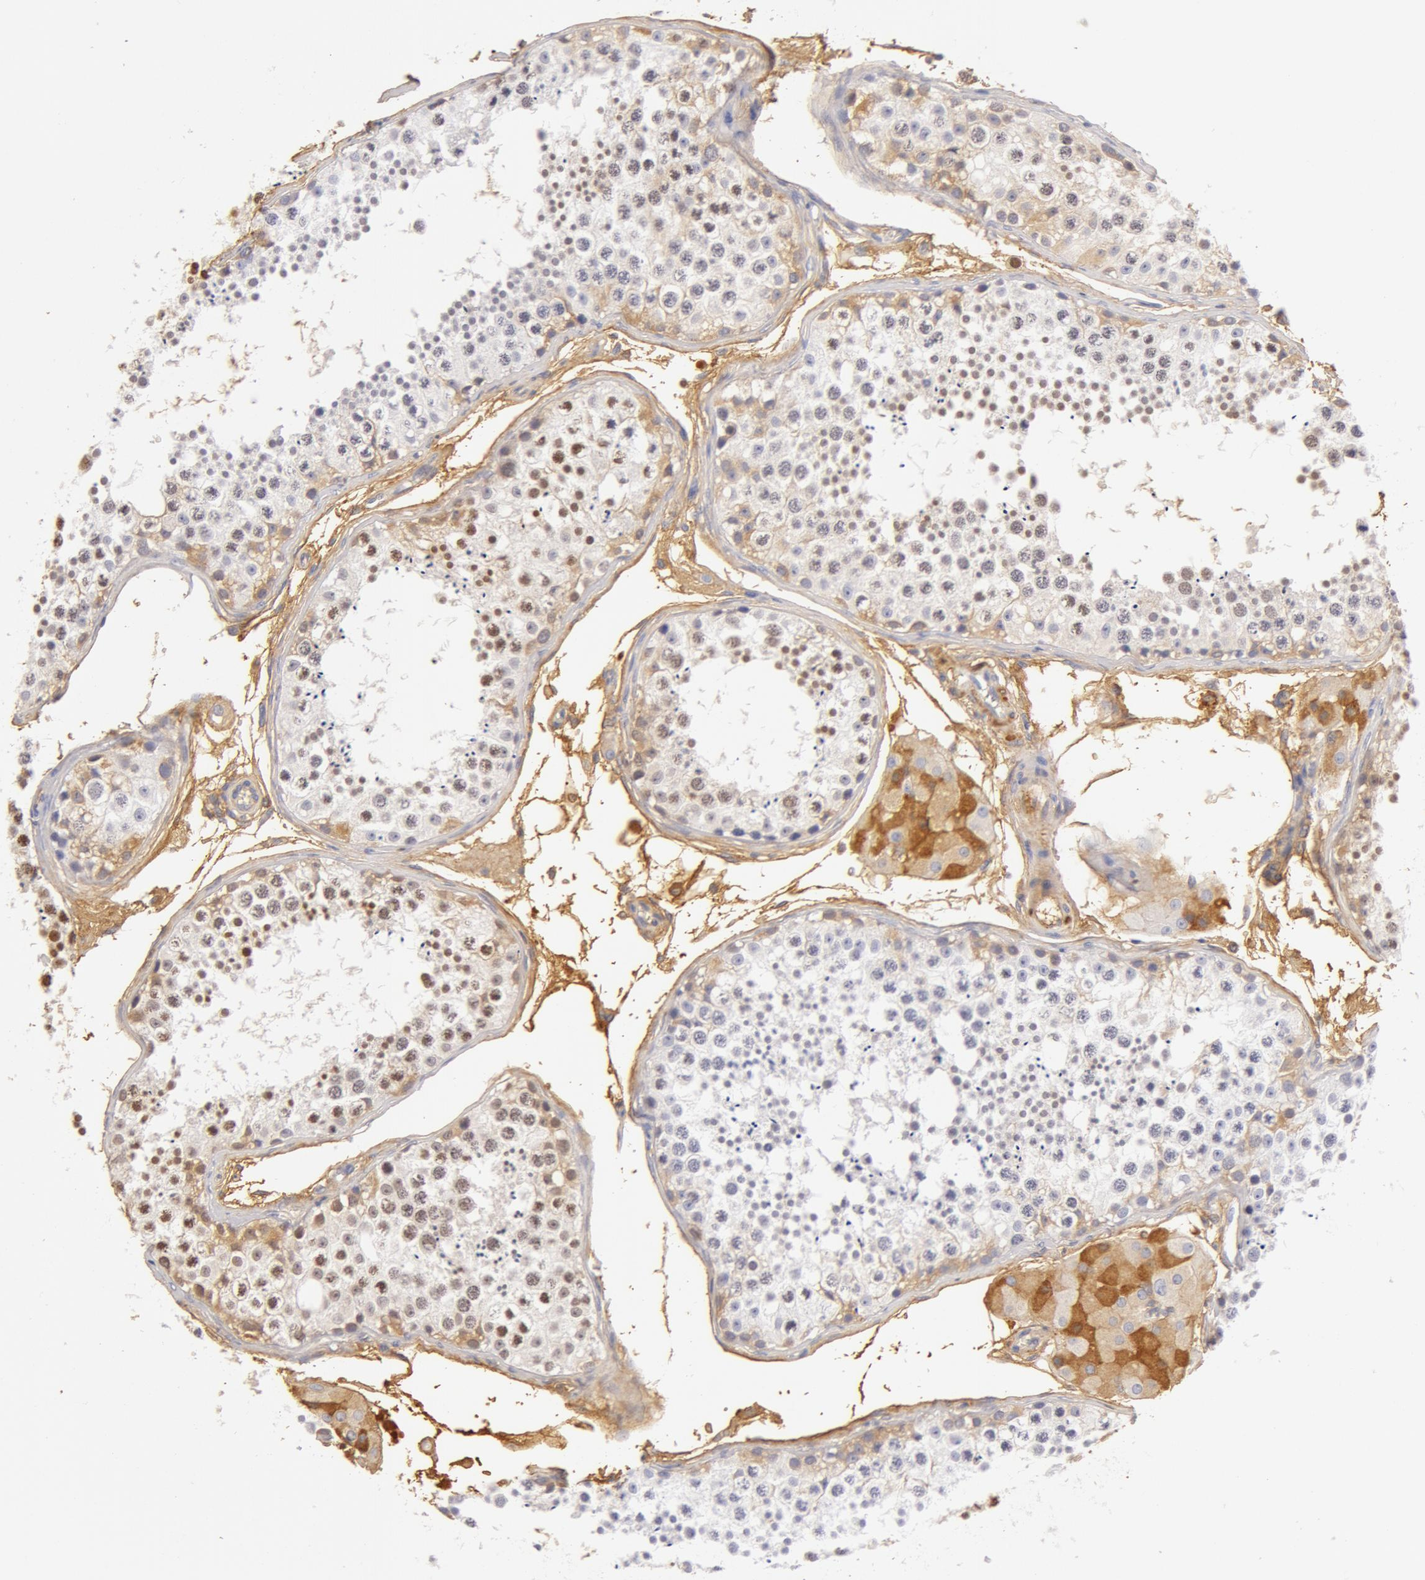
{"staining": {"intensity": "weak", "quantity": "<25%", "location": "nuclear"}, "tissue": "testis", "cell_type": "Cells in seminiferous ducts", "image_type": "normal", "snomed": [{"axis": "morphology", "description": "Normal tissue, NOS"}, {"axis": "topography", "description": "Testis"}], "caption": "IHC histopathology image of unremarkable human testis stained for a protein (brown), which reveals no expression in cells in seminiferous ducts.", "gene": "AHSG", "patient": {"sex": "male", "age": 57}}